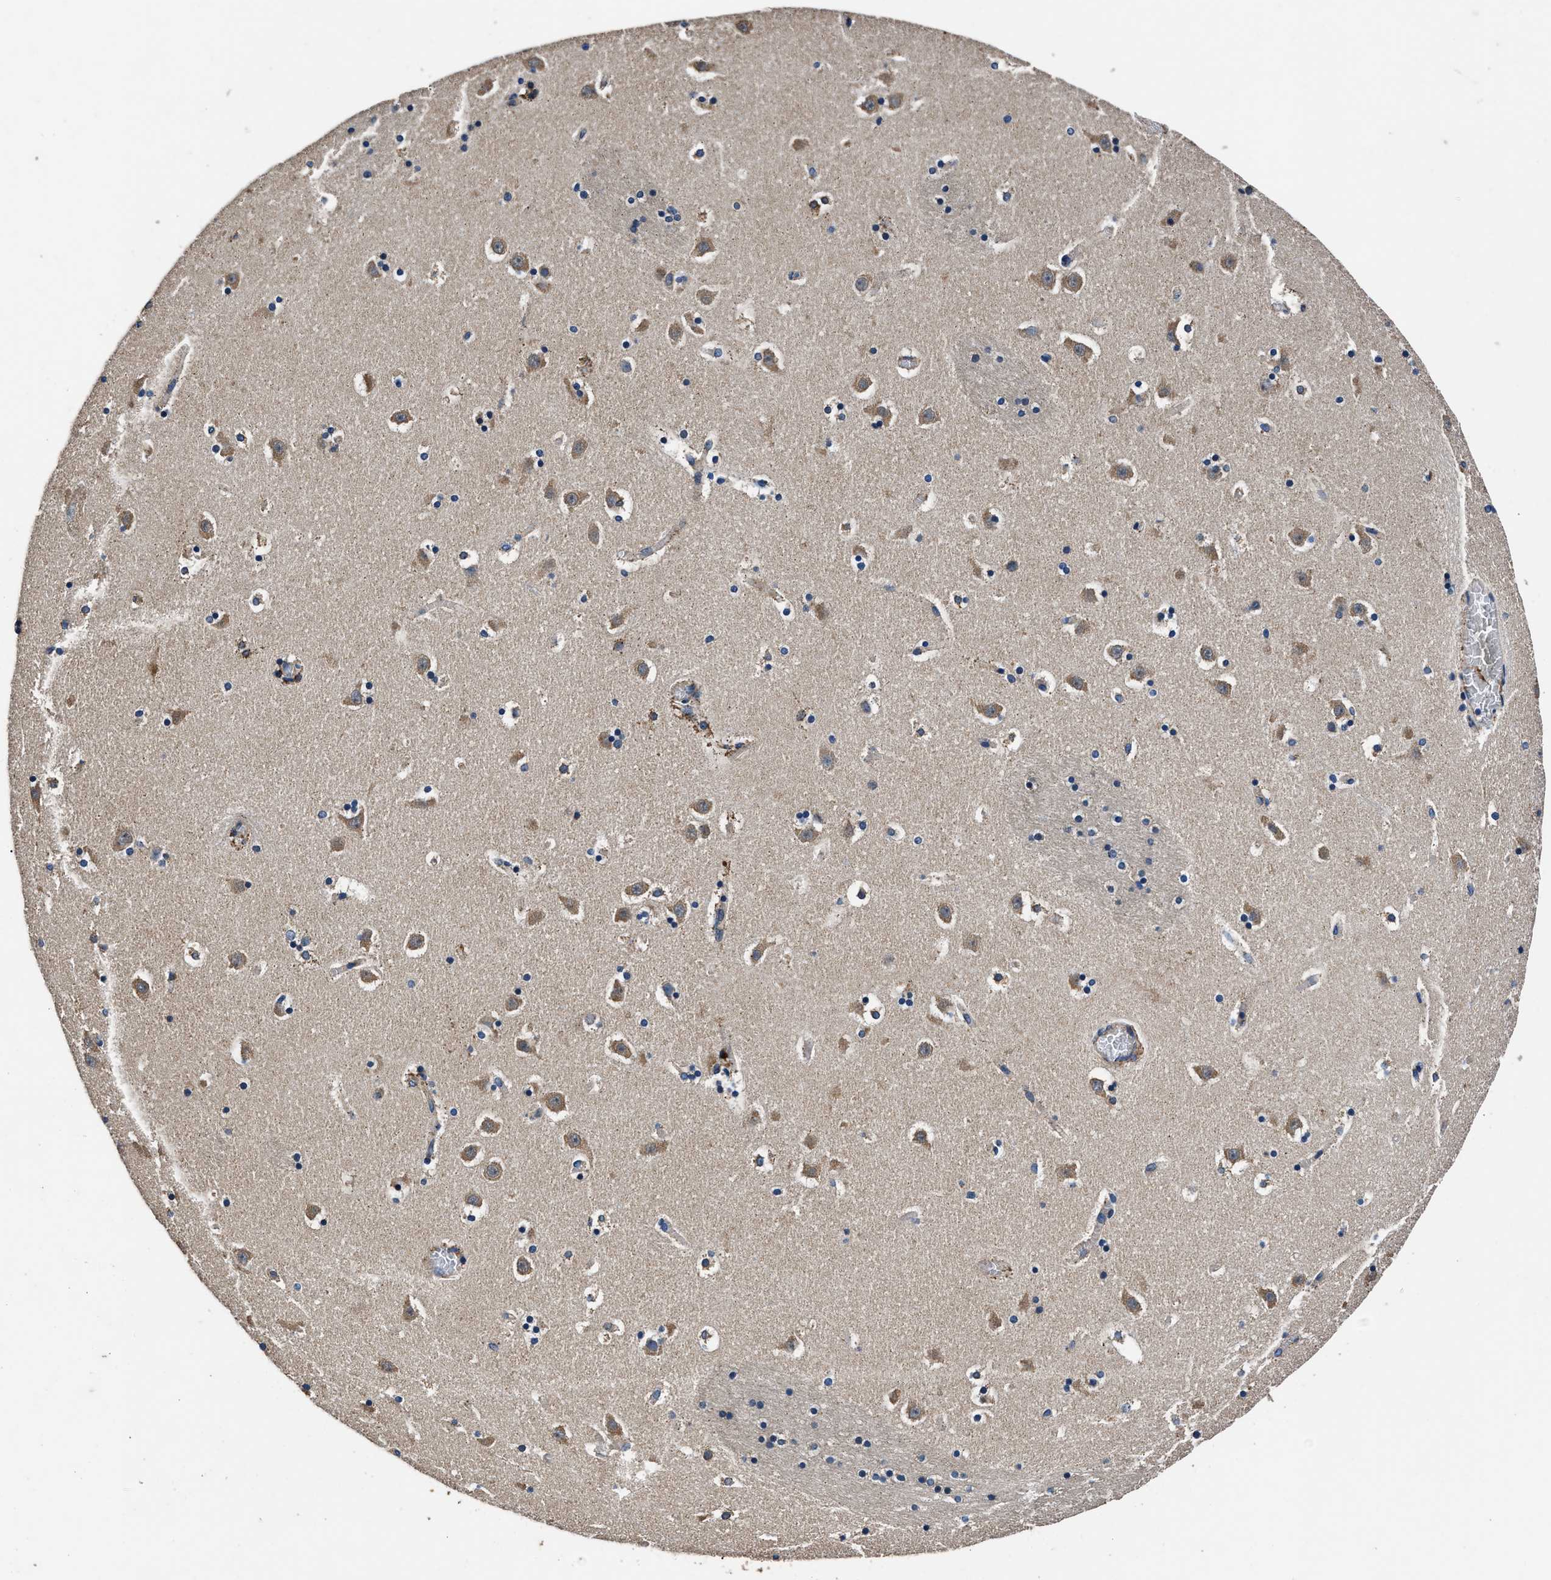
{"staining": {"intensity": "weak", "quantity": "<25%", "location": "cytoplasmic/membranous"}, "tissue": "caudate", "cell_type": "Glial cells", "image_type": "normal", "snomed": [{"axis": "morphology", "description": "Normal tissue, NOS"}, {"axis": "topography", "description": "Lateral ventricle wall"}], "caption": "DAB (3,3'-diaminobenzidine) immunohistochemical staining of normal human caudate demonstrates no significant positivity in glial cells. Nuclei are stained in blue.", "gene": "DHRS7B", "patient": {"sex": "male", "age": 45}}